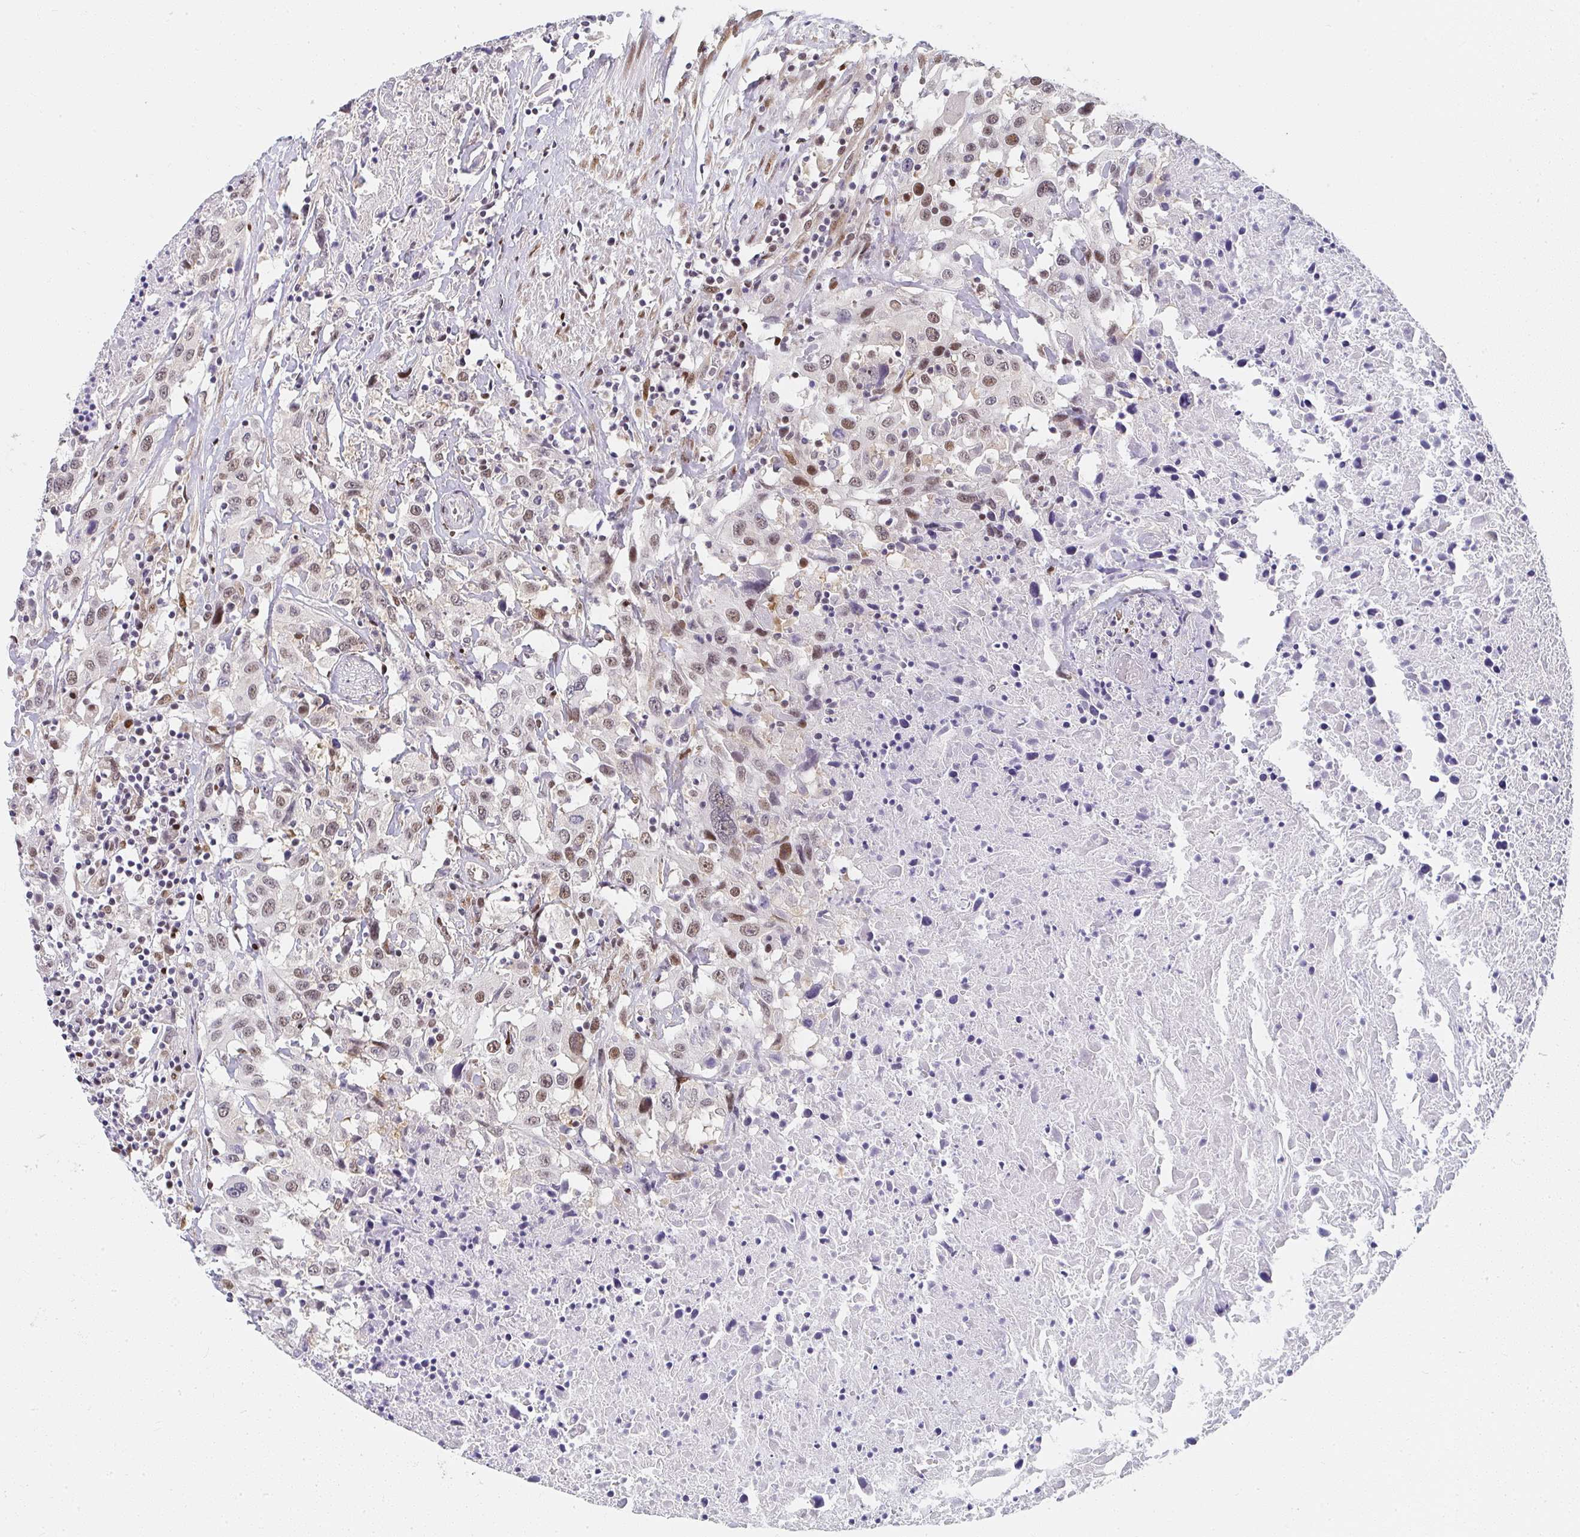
{"staining": {"intensity": "moderate", "quantity": "25%-75%", "location": "nuclear"}, "tissue": "urothelial cancer", "cell_type": "Tumor cells", "image_type": "cancer", "snomed": [{"axis": "morphology", "description": "Urothelial carcinoma, High grade"}, {"axis": "topography", "description": "Urinary bladder"}], "caption": "DAB immunohistochemical staining of human urothelial carcinoma (high-grade) exhibits moderate nuclear protein staining in about 25%-75% of tumor cells.", "gene": "SYNCRIP", "patient": {"sex": "male", "age": 61}}